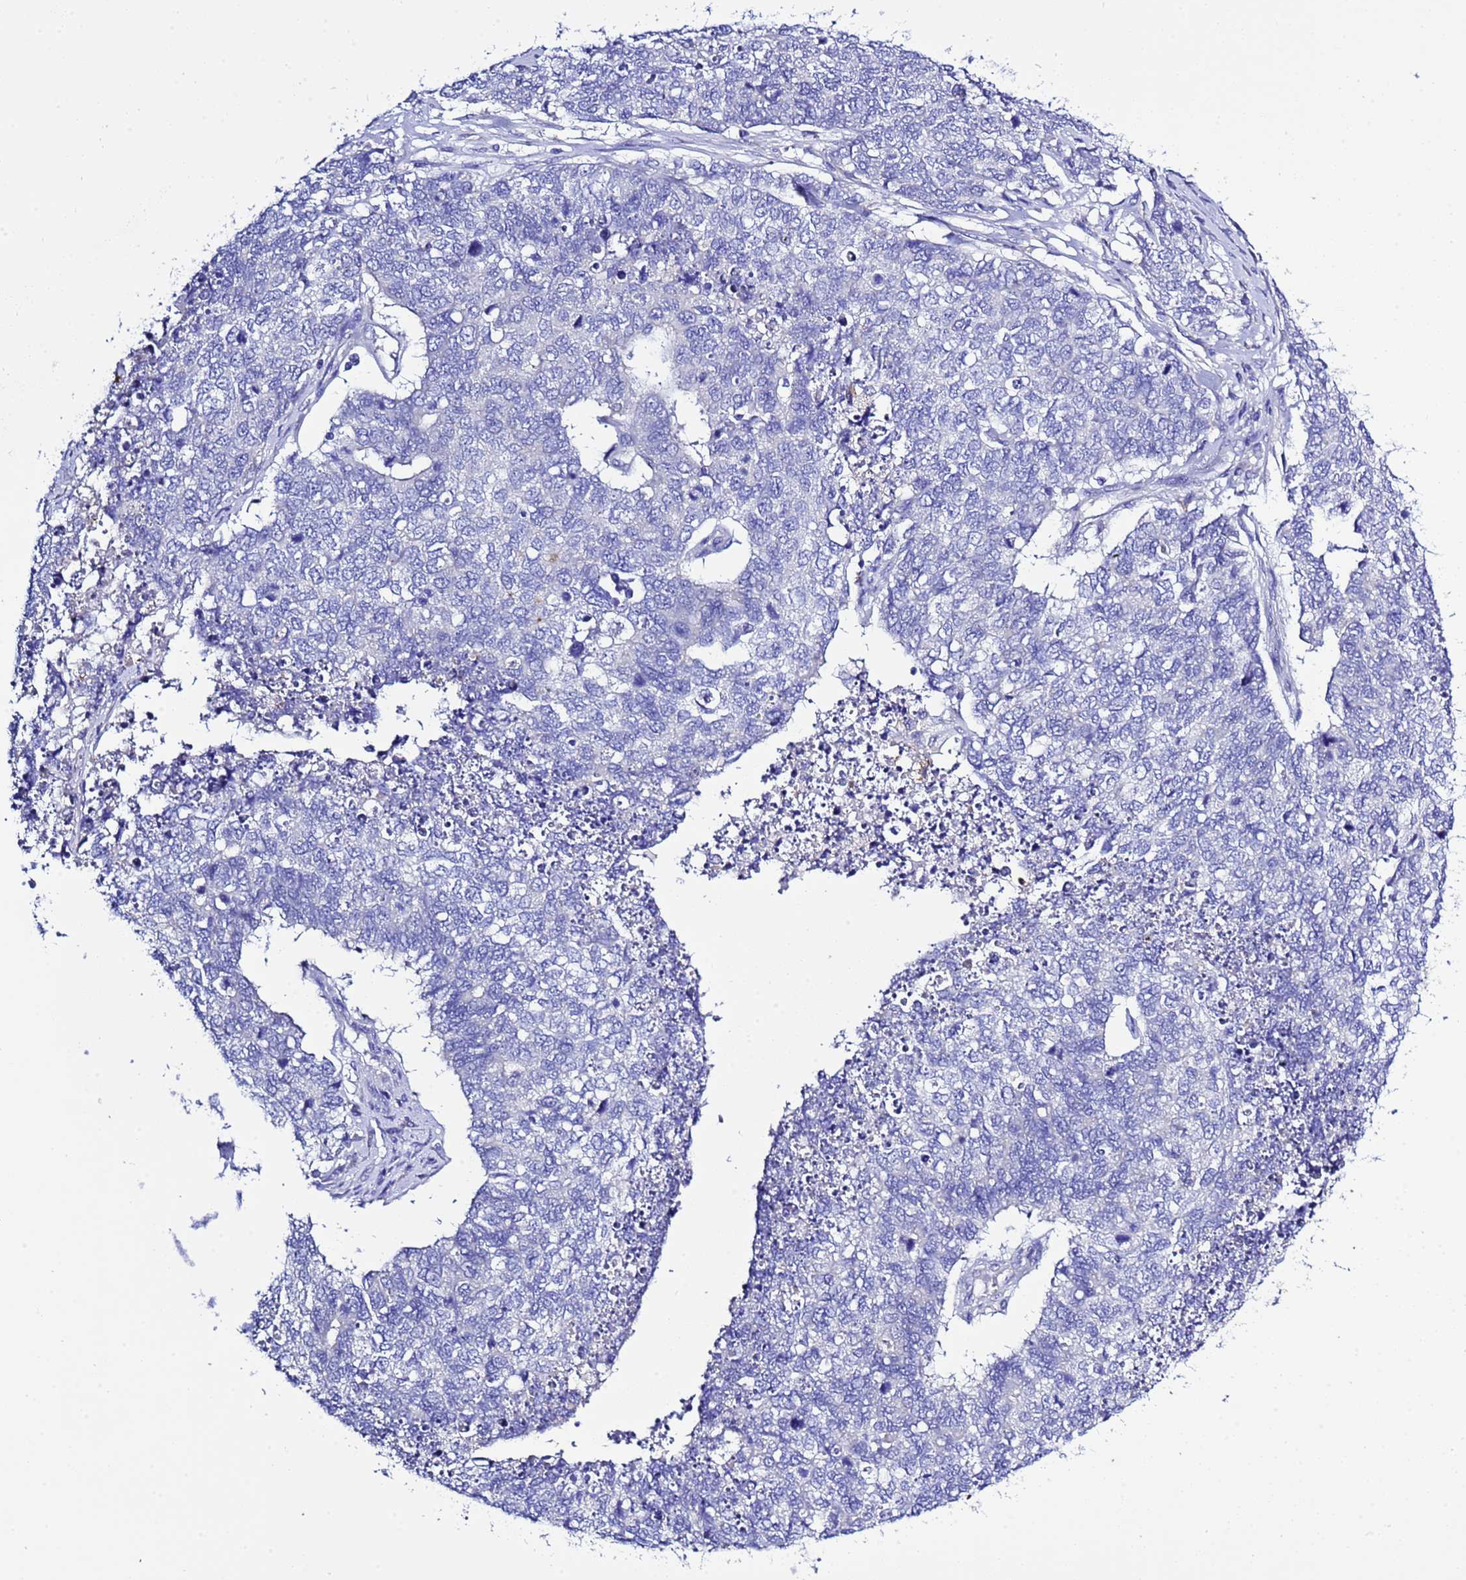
{"staining": {"intensity": "negative", "quantity": "none", "location": "none"}, "tissue": "cervical cancer", "cell_type": "Tumor cells", "image_type": "cancer", "snomed": [{"axis": "morphology", "description": "Squamous cell carcinoma, NOS"}, {"axis": "topography", "description": "Cervix"}], "caption": "Tumor cells show no significant positivity in cervical cancer.", "gene": "KICS2", "patient": {"sex": "female", "age": 63}}